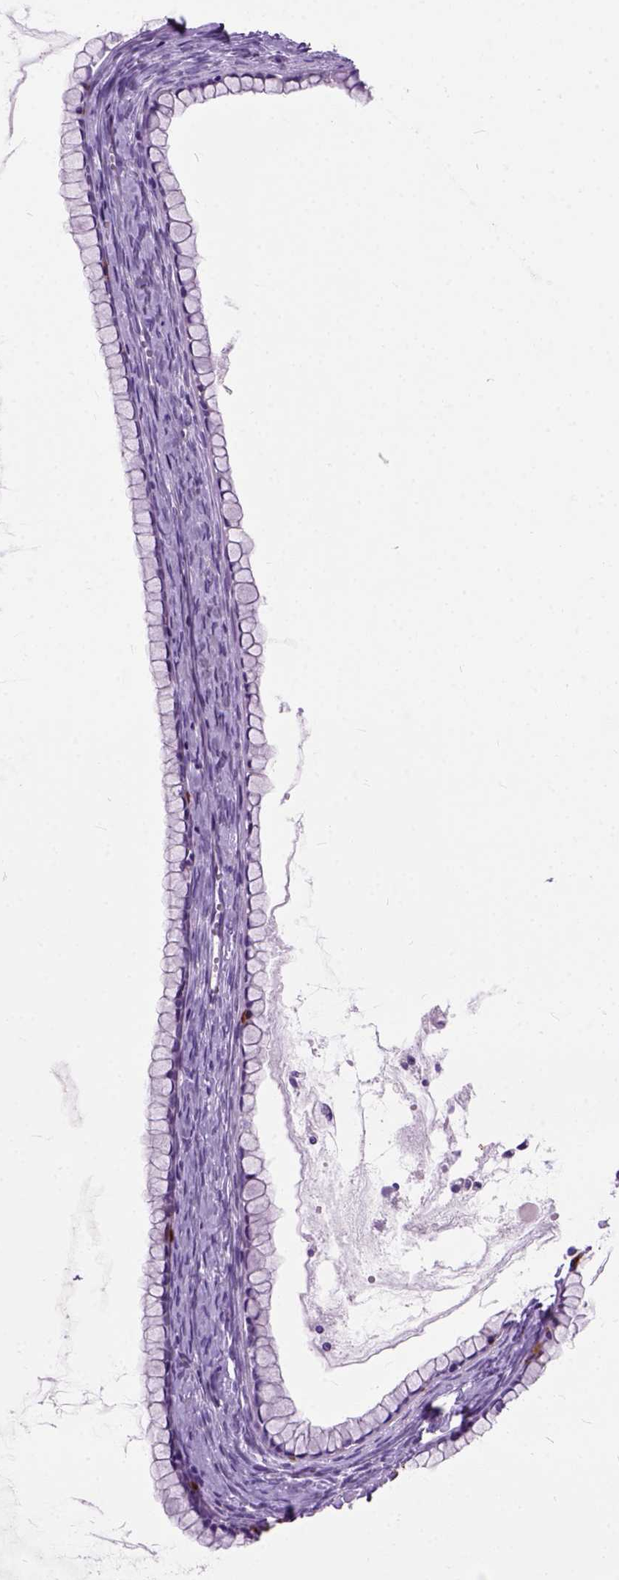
{"staining": {"intensity": "negative", "quantity": "none", "location": "none"}, "tissue": "ovarian cancer", "cell_type": "Tumor cells", "image_type": "cancer", "snomed": [{"axis": "morphology", "description": "Cystadenocarcinoma, mucinous, NOS"}, {"axis": "topography", "description": "Ovary"}], "caption": "This is a photomicrograph of immunohistochemistry (IHC) staining of ovarian cancer, which shows no positivity in tumor cells.", "gene": "MAPT", "patient": {"sex": "female", "age": 41}}